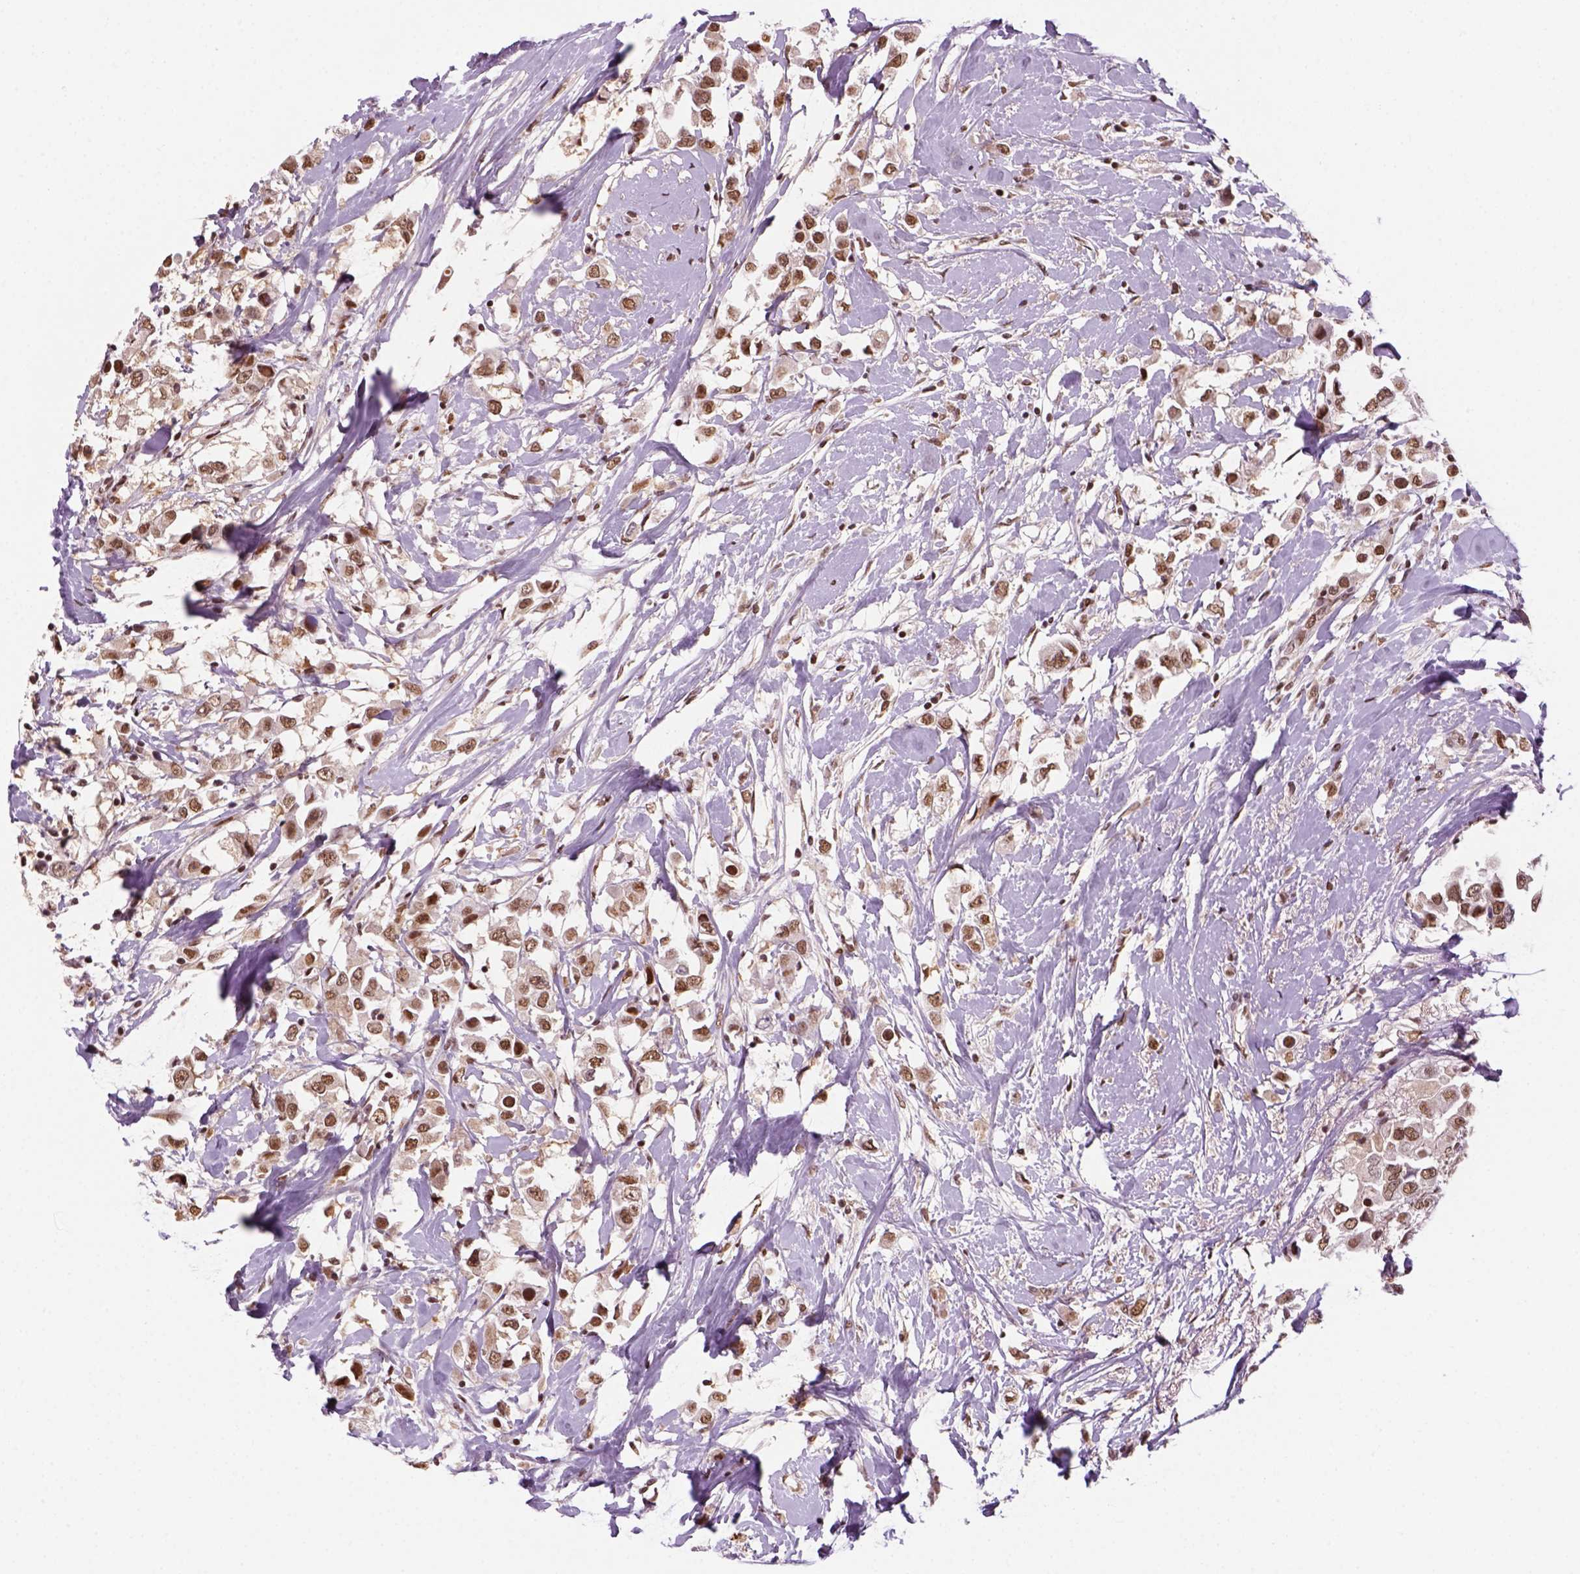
{"staining": {"intensity": "moderate", "quantity": ">75%", "location": "nuclear"}, "tissue": "breast cancer", "cell_type": "Tumor cells", "image_type": "cancer", "snomed": [{"axis": "morphology", "description": "Duct carcinoma"}, {"axis": "topography", "description": "Breast"}], "caption": "High-power microscopy captured an immunohistochemistry micrograph of invasive ductal carcinoma (breast), revealing moderate nuclear staining in approximately >75% of tumor cells.", "gene": "GOT1", "patient": {"sex": "female", "age": 61}}